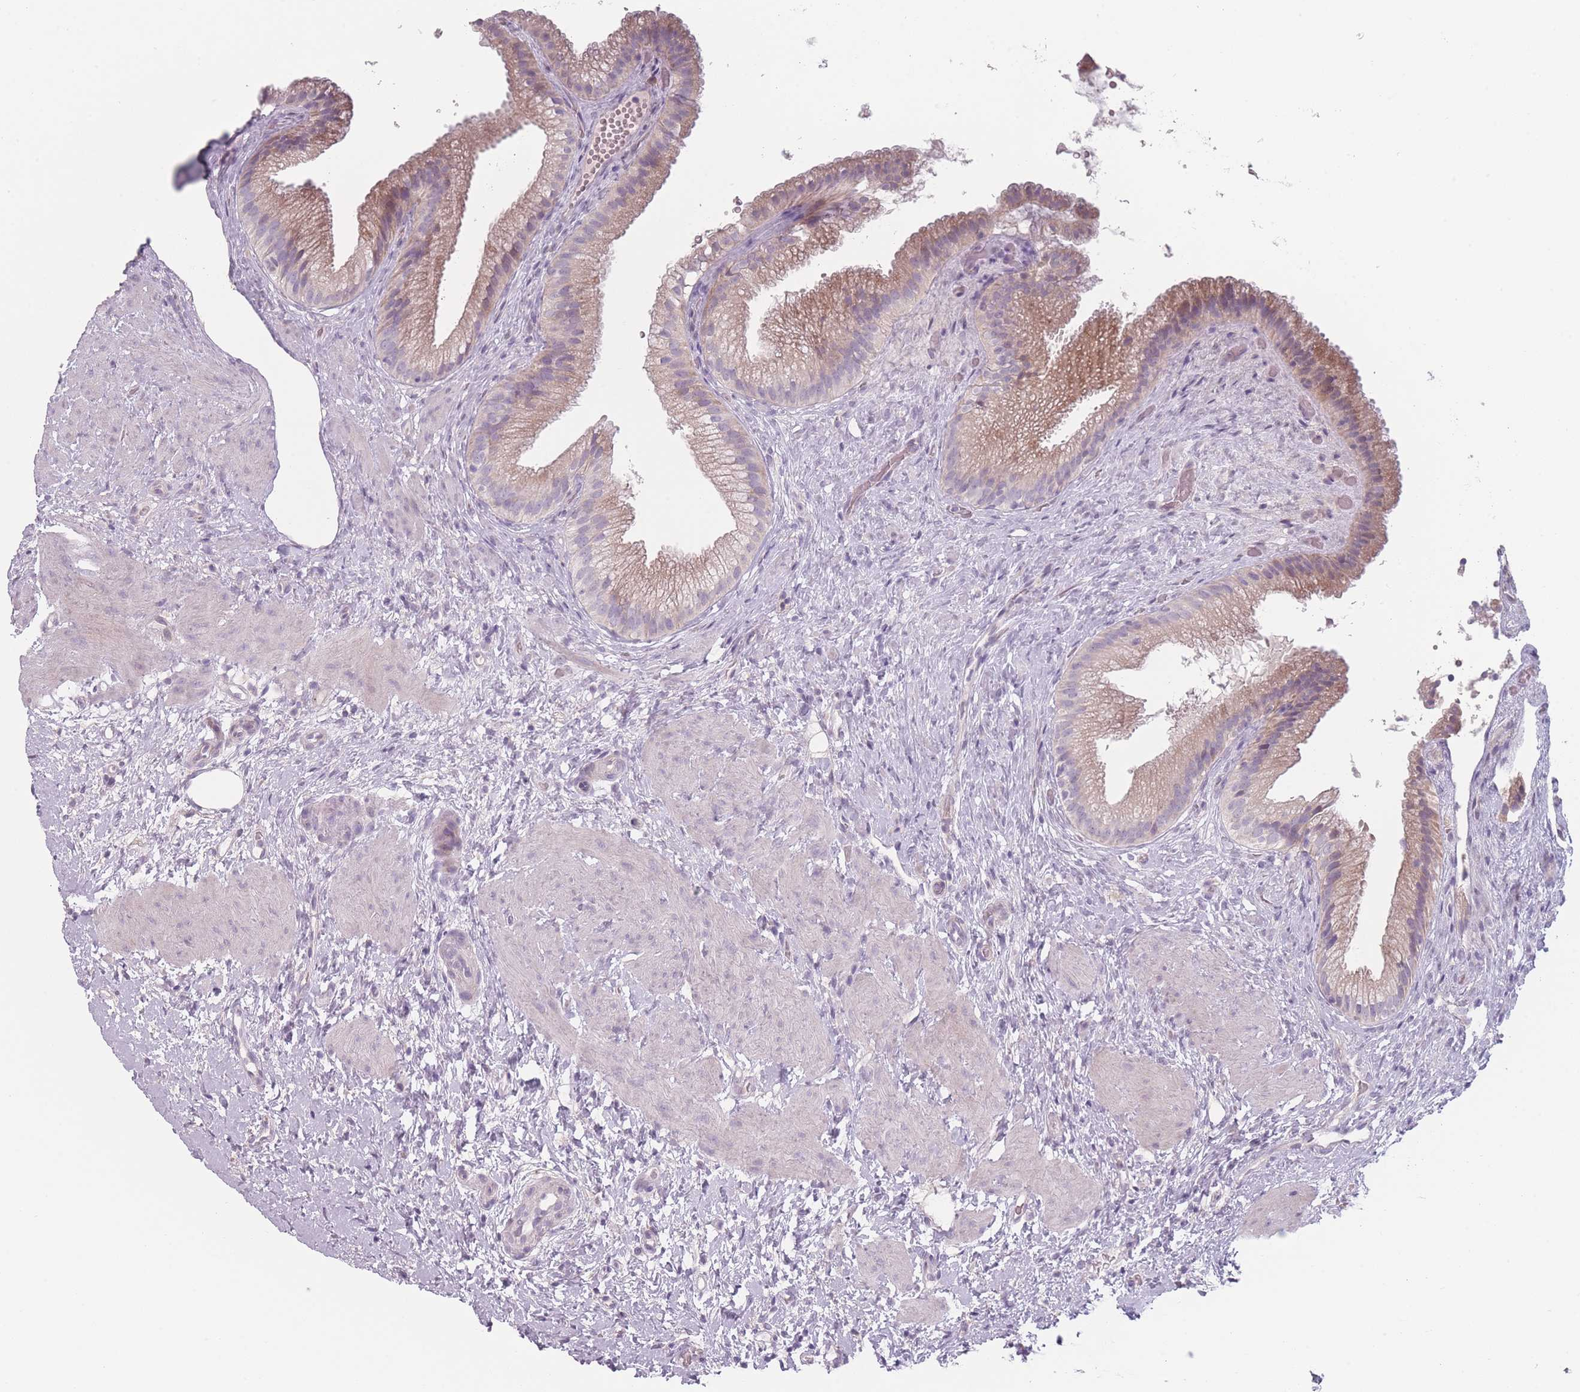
{"staining": {"intensity": "moderate", "quantity": ">75%", "location": "cytoplasmic/membranous"}, "tissue": "gallbladder", "cell_type": "Glandular cells", "image_type": "normal", "snomed": [{"axis": "morphology", "description": "Normal tissue, NOS"}, {"axis": "topography", "description": "Gallbladder"}], "caption": "About >75% of glandular cells in normal human gallbladder show moderate cytoplasmic/membranous protein staining as visualized by brown immunohistochemical staining.", "gene": "RASL10B", "patient": {"sex": "female", "age": 64}}